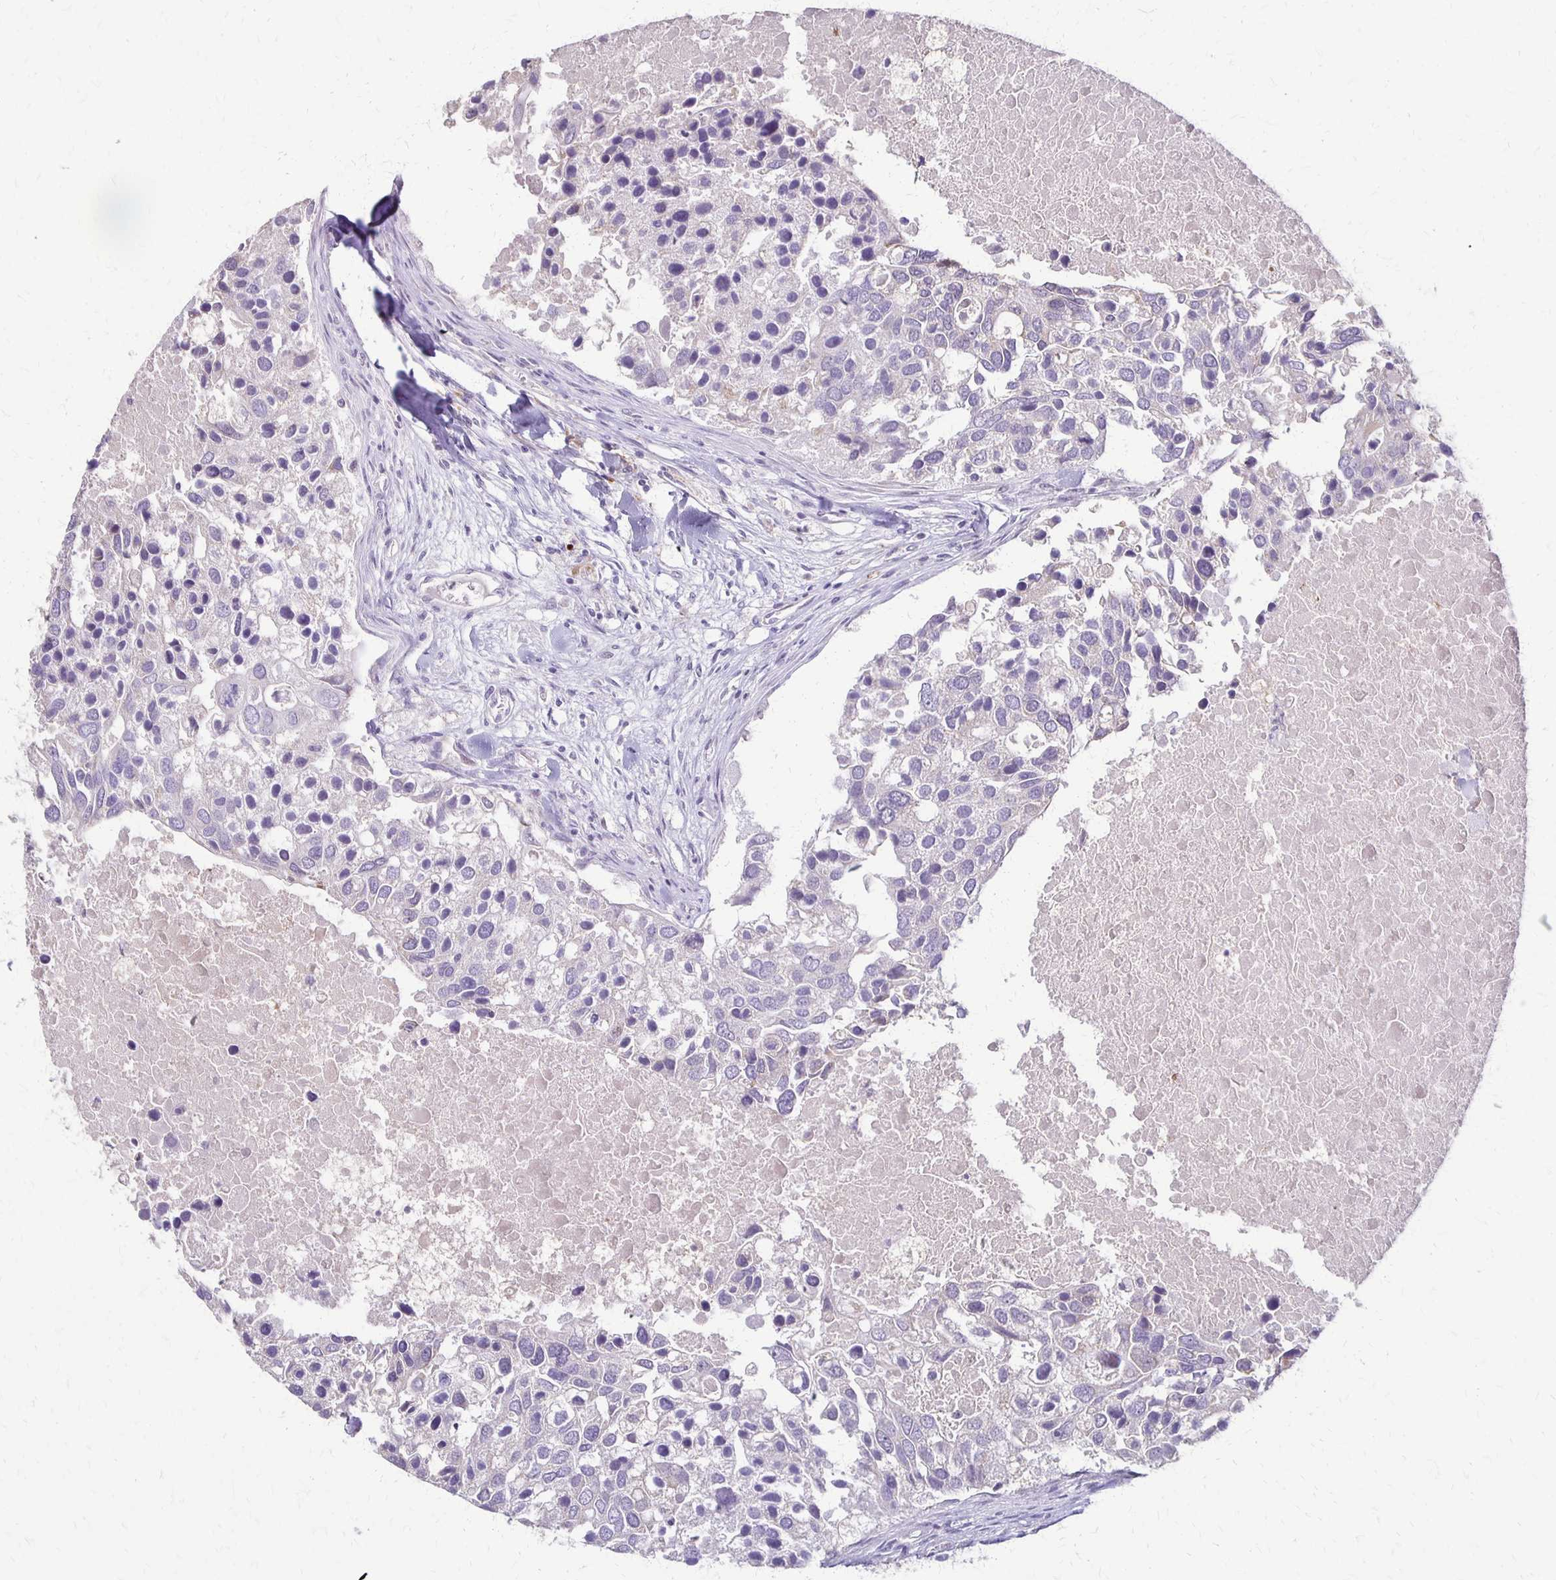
{"staining": {"intensity": "negative", "quantity": "none", "location": "none"}, "tissue": "breast cancer", "cell_type": "Tumor cells", "image_type": "cancer", "snomed": [{"axis": "morphology", "description": "Duct carcinoma"}, {"axis": "topography", "description": "Breast"}], "caption": "An IHC micrograph of intraductal carcinoma (breast) is shown. There is no staining in tumor cells of intraductal carcinoma (breast). The staining is performed using DAB (3,3'-diaminobenzidine) brown chromogen with nuclei counter-stained in using hematoxylin.", "gene": "SLC35E2B", "patient": {"sex": "female", "age": 83}}